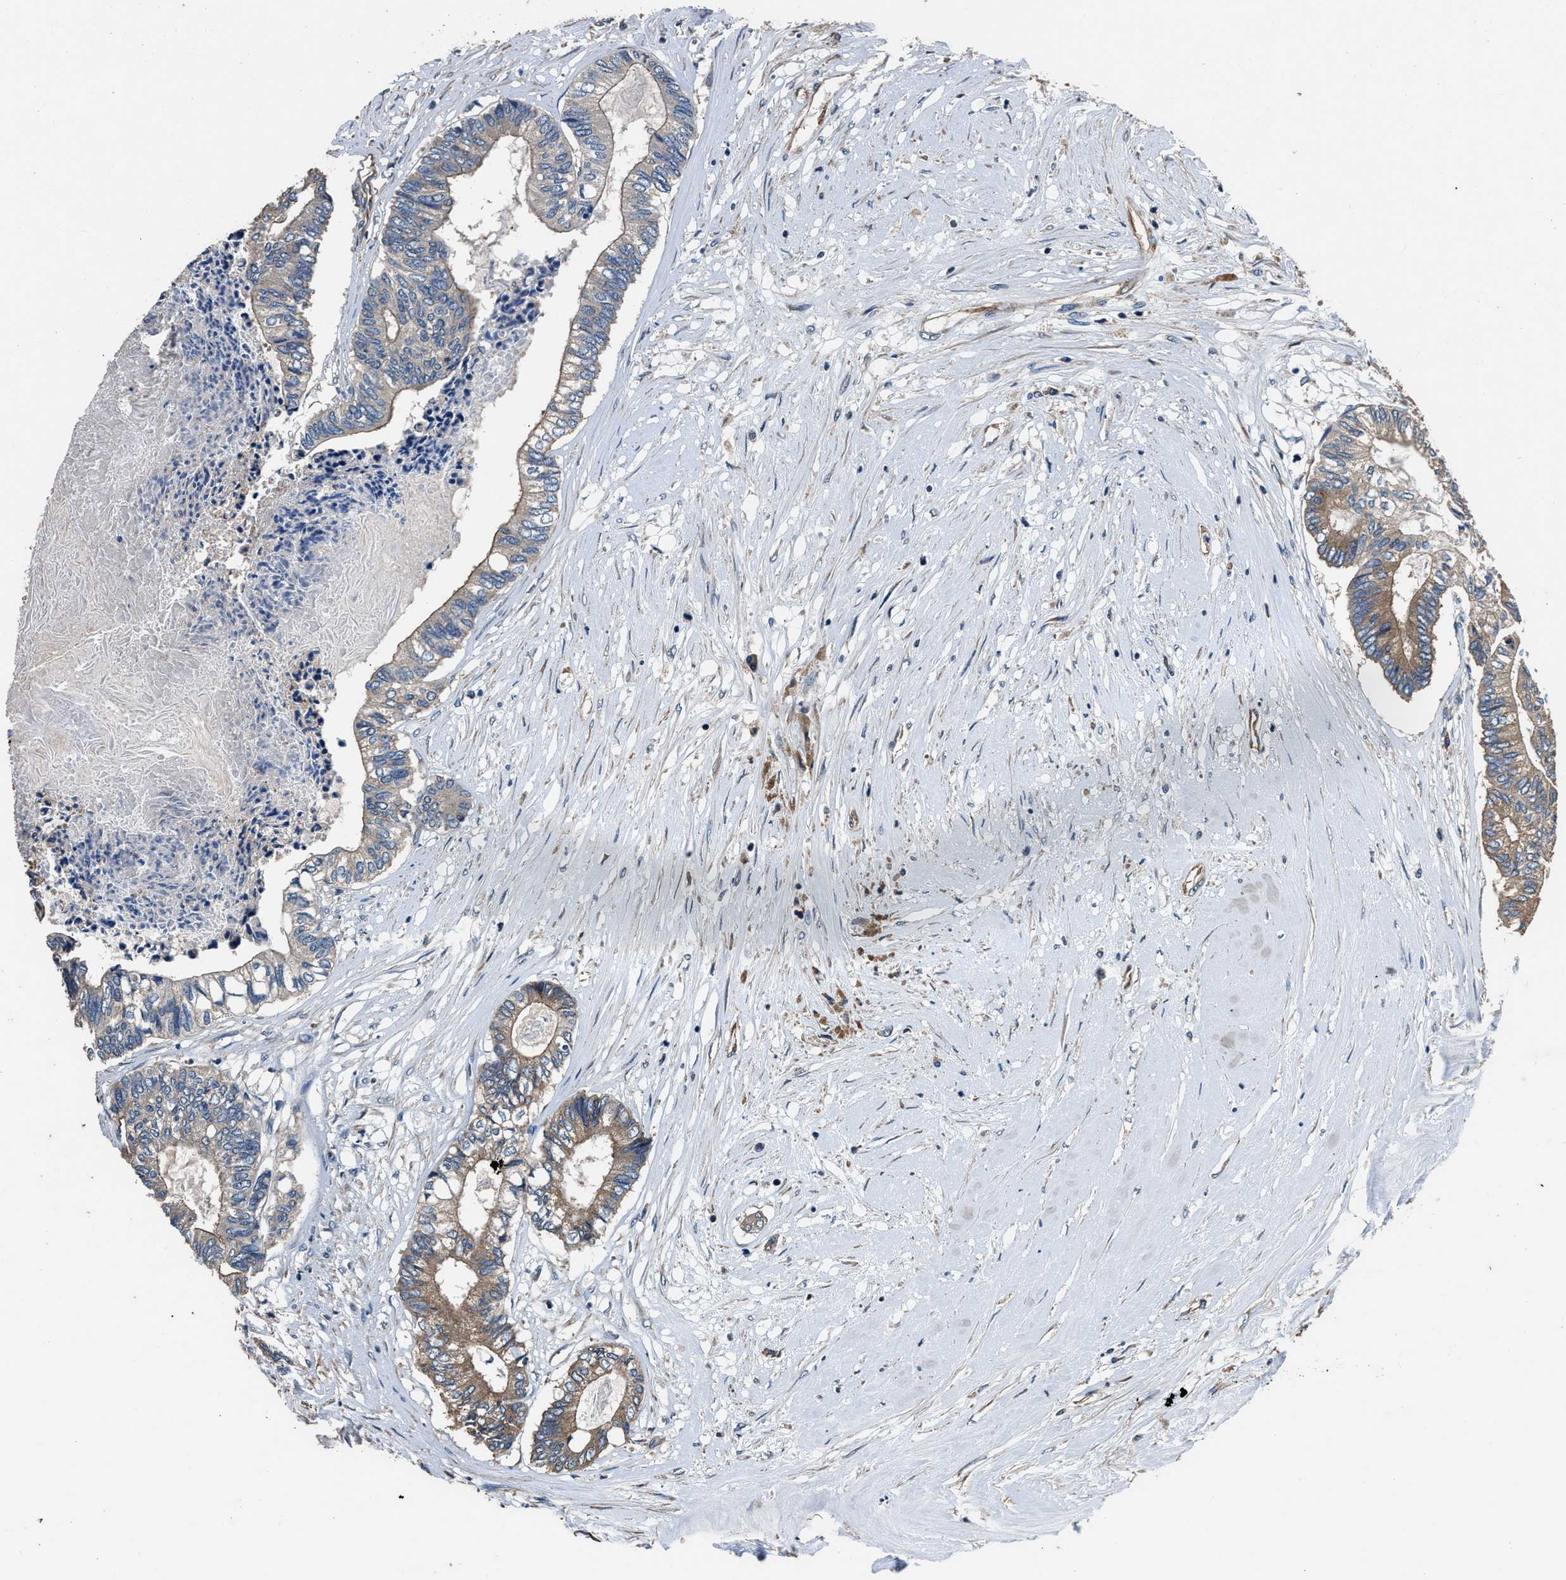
{"staining": {"intensity": "moderate", "quantity": "25%-75%", "location": "cytoplasmic/membranous"}, "tissue": "colorectal cancer", "cell_type": "Tumor cells", "image_type": "cancer", "snomed": [{"axis": "morphology", "description": "Adenocarcinoma, NOS"}, {"axis": "topography", "description": "Rectum"}], "caption": "Adenocarcinoma (colorectal) stained for a protein shows moderate cytoplasmic/membranous positivity in tumor cells.", "gene": "DHRS7B", "patient": {"sex": "male", "age": 63}}